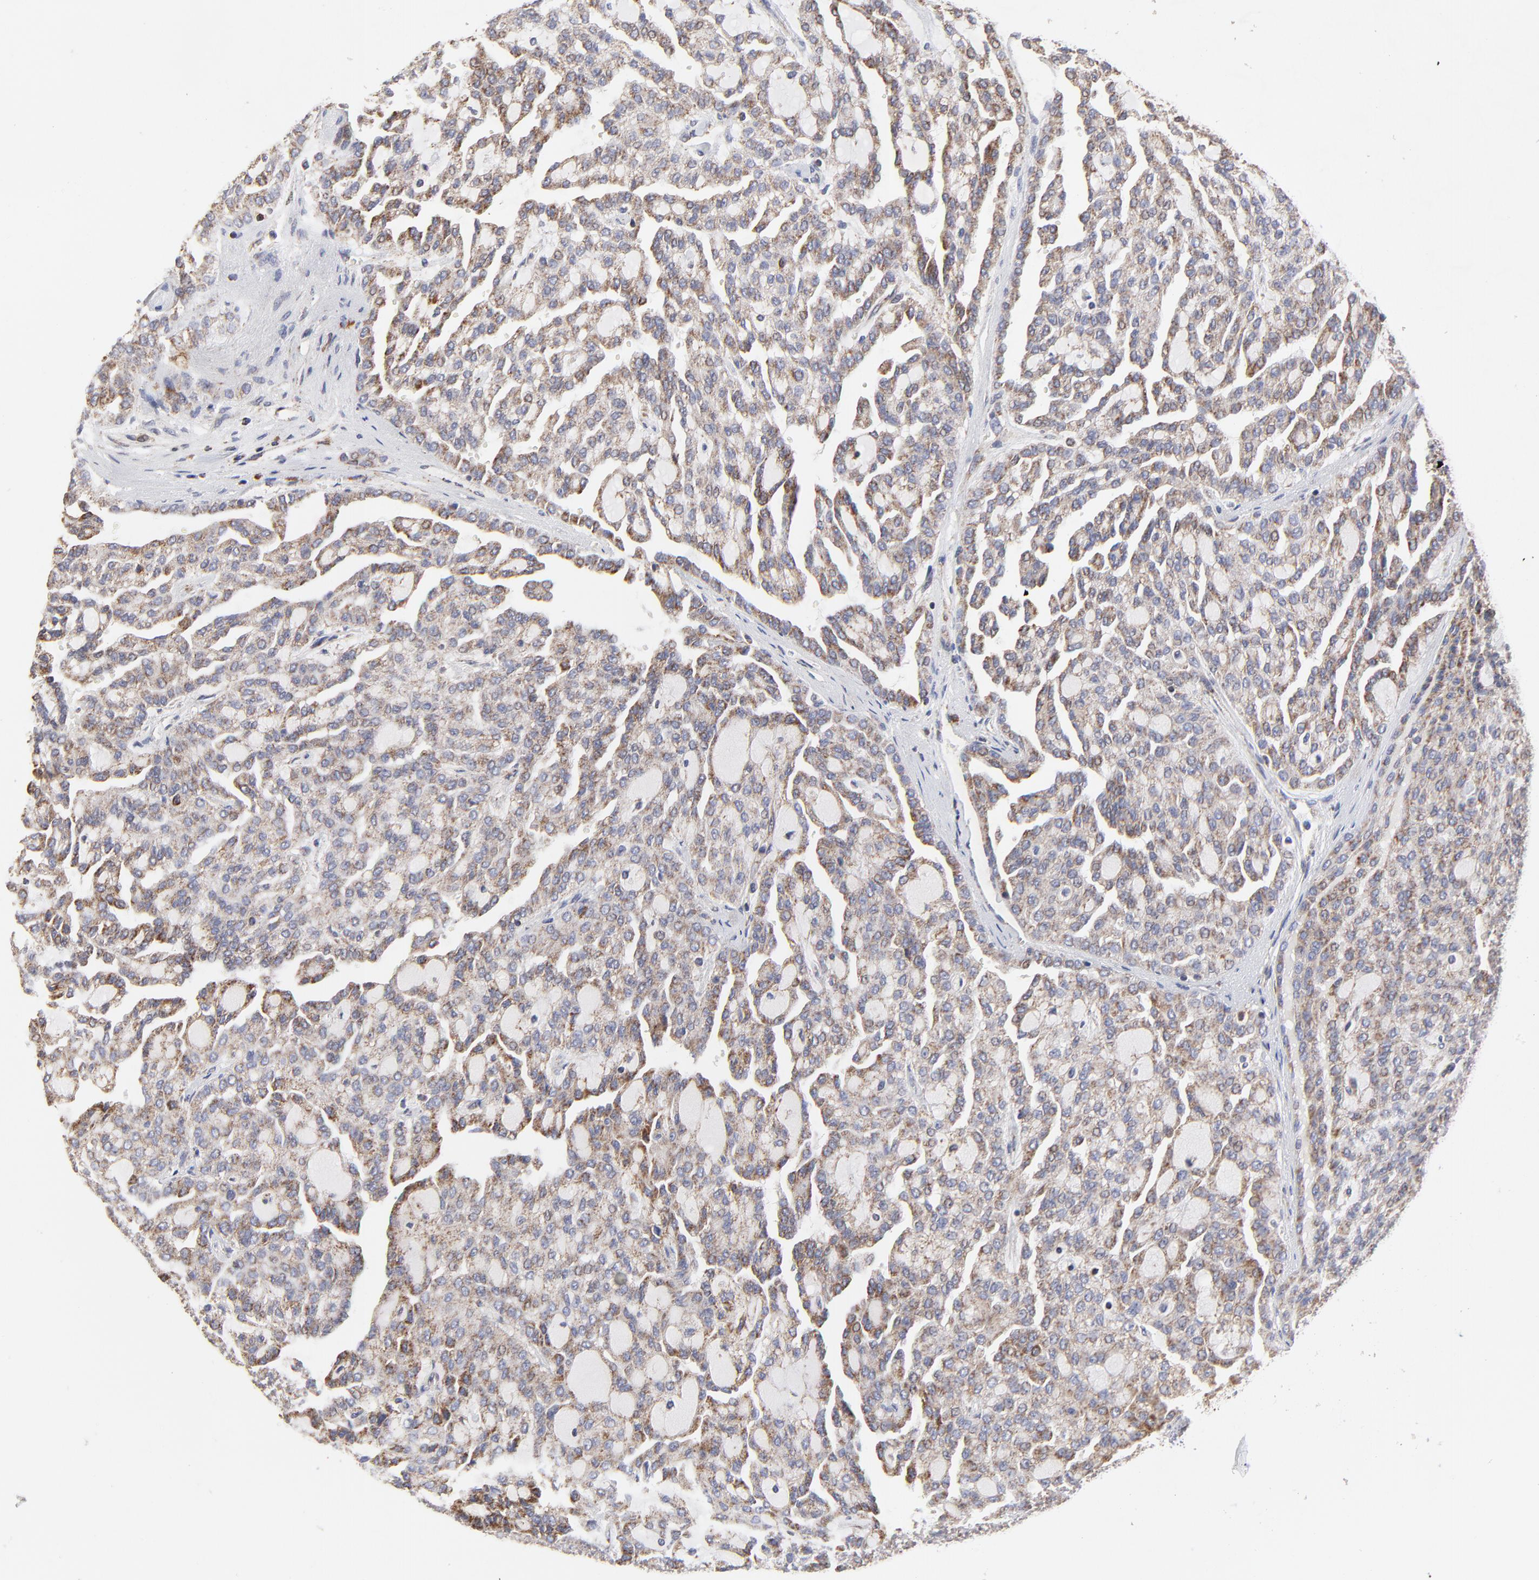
{"staining": {"intensity": "weak", "quantity": "<25%", "location": "cytoplasmic/membranous"}, "tissue": "renal cancer", "cell_type": "Tumor cells", "image_type": "cancer", "snomed": [{"axis": "morphology", "description": "Adenocarcinoma, NOS"}, {"axis": "topography", "description": "Kidney"}], "caption": "Photomicrograph shows no protein staining in tumor cells of renal adenocarcinoma tissue. (Immunohistochemistry, brightfield microscopy, high magnification).", "gene": "ZNF550", "patient": {"sex": "male", "age": 63}}